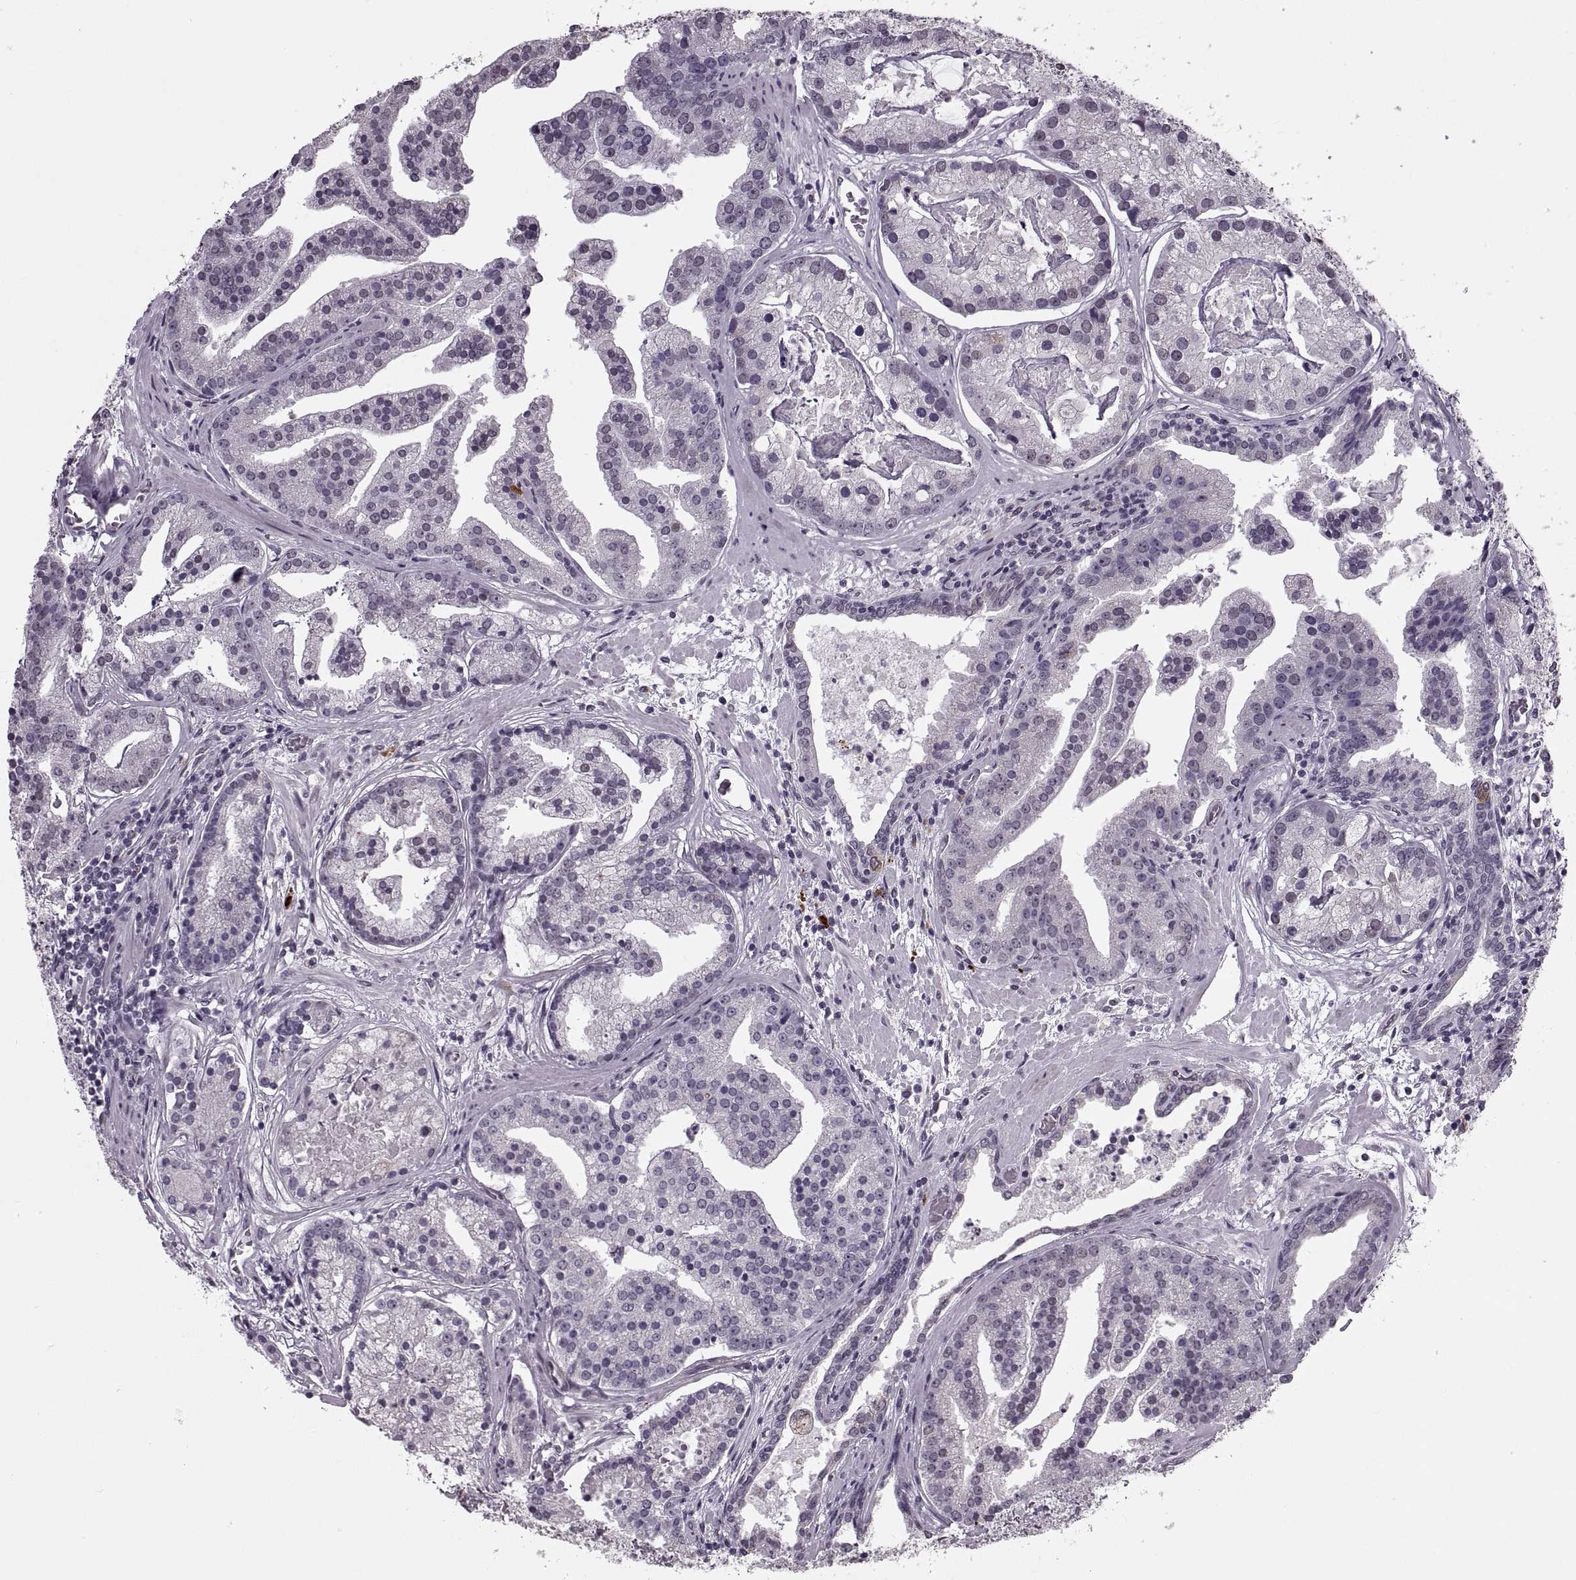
{"staining": {"intensity": "negative", "quantity": "none", "location": "none"}, "tissue": "prostate cancer", "cell_type": "Tumor cells", "image_type": "cancer", "snomed": [{"axis": "morphology", "description": "Adenocarcinoma, NOS"}, {"axis": "topography", "description": "Prostate and seminal vesicle, NOS"}, {"axis": "topography", "description": "Prostate"}], "caption": "A high-resolution histopathology image shows immunohistochemistry (IHC) staining of adenocarcinoma (prostate), which exhibits no significant expression in tumor cells.", "gene": "PRSS37", "patient": {"sex": "male", "age": 44}}